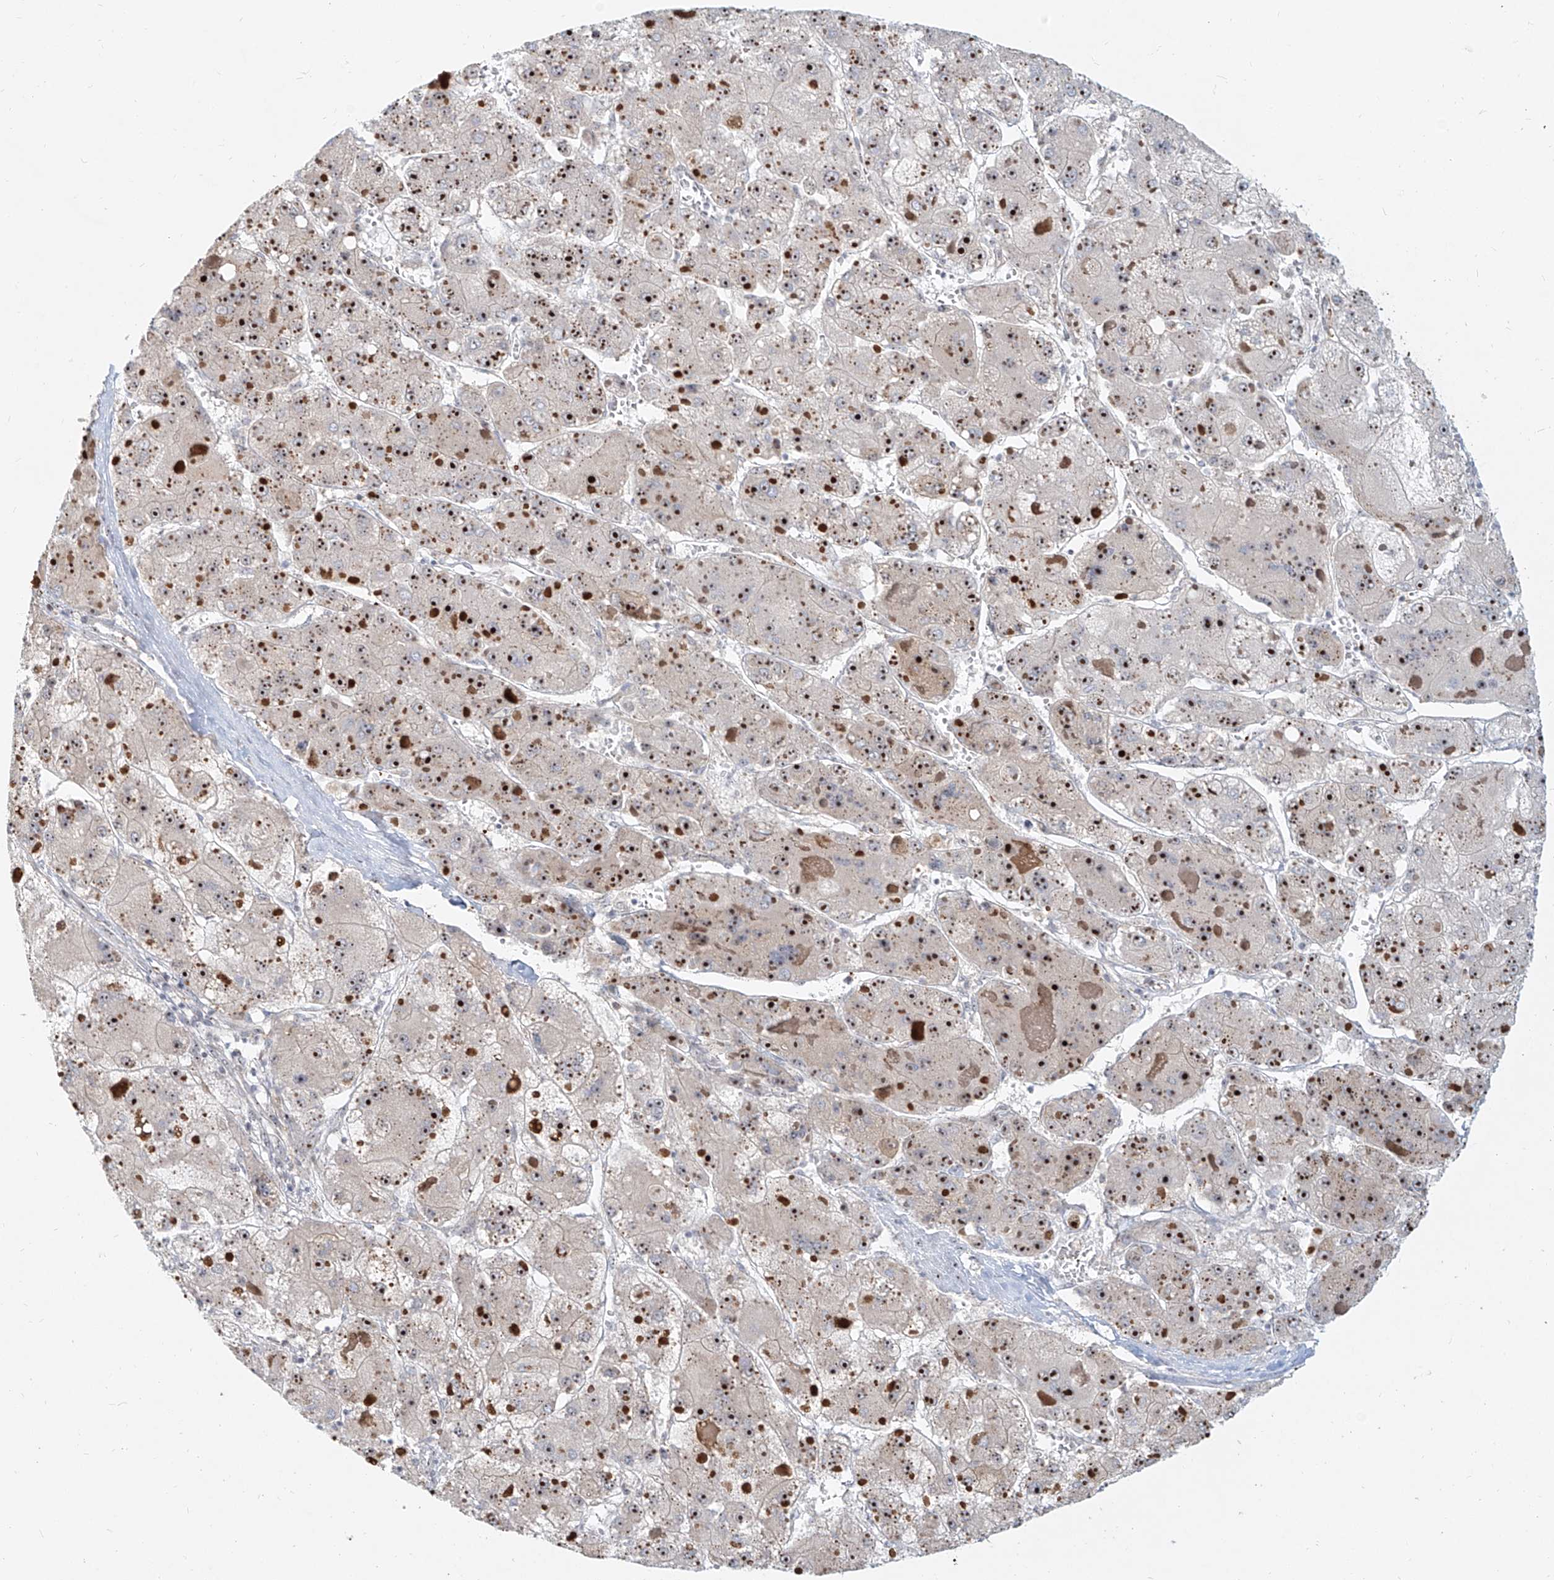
{"staining": {"intensity": "moderate", "quantity": ">75%", "location": "nuclear"}, "tissue": "liver cancer", "cell_type": "Tumor cells", "image_type": "cancer", "snomed": [{"axis": "morphology", "description": "Carcinoma, Hepatocellular, NOS"}, {"axis": "topography", "description": "Liver"}], "caption": "Protein staining exhibits moderate nuclear staining in about >75% of tumor cells in liver cancer.", "gene": "BYSL", "patient": {"sex": "female", "age": 73}}